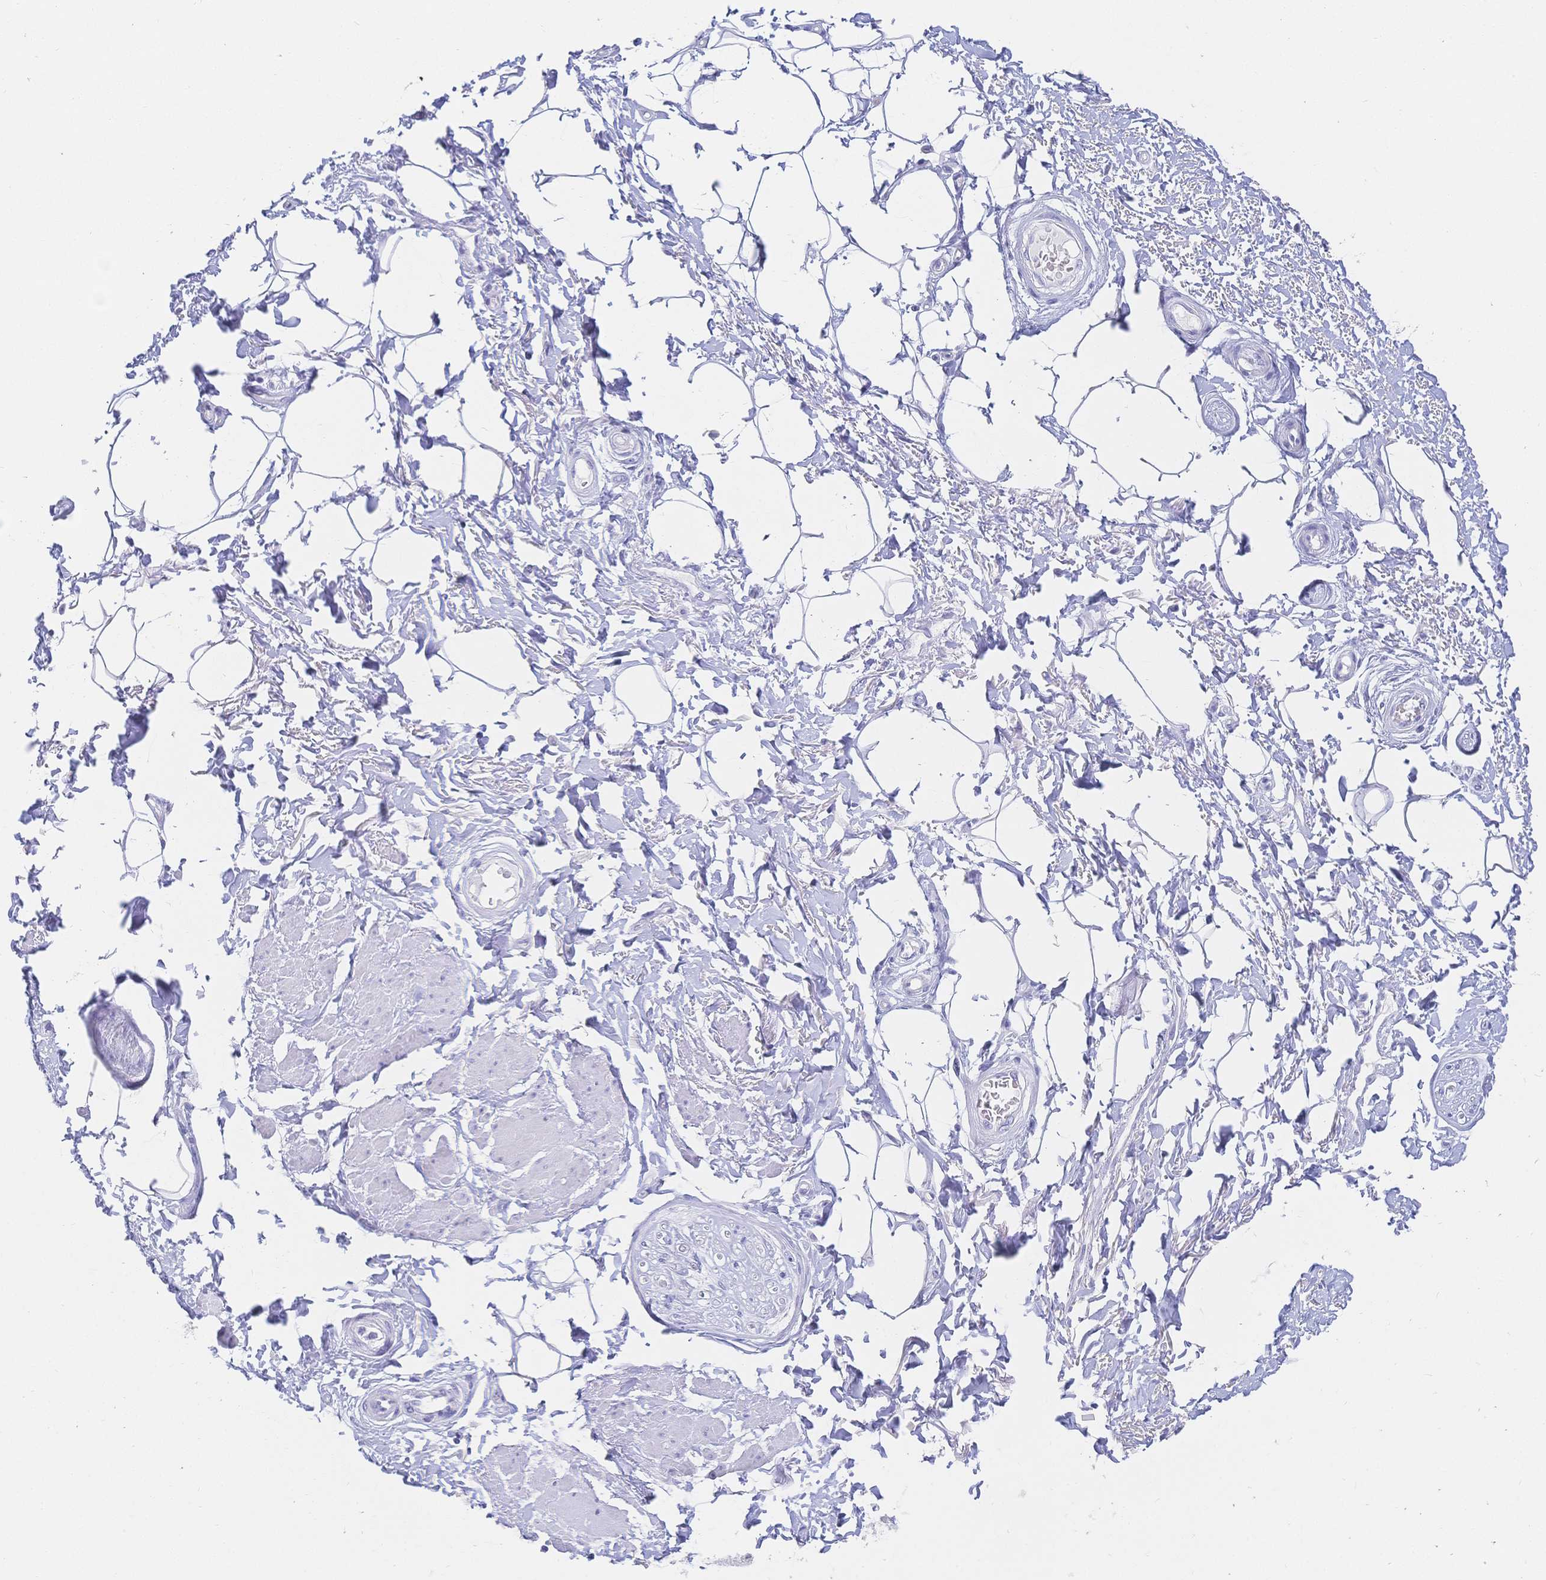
{"staining": {"intensity": "negative", "quantity": "none", "location": "none"}, "tissue": "adipose tissue", "cell_type": "Adipocytes", "image_type": "normal", "snomed": [{"axis": "morphology", "description": "Normal tissue, NOS"}, {"axis": "topography", "description": "Peripheral nerve tissue"}], "caption": "Micrograph shows no significant protein expression in adipocytes of normal adipose tissue.", "gene": "MEP1B", "patient": {"sex": "male", "age": 51}}